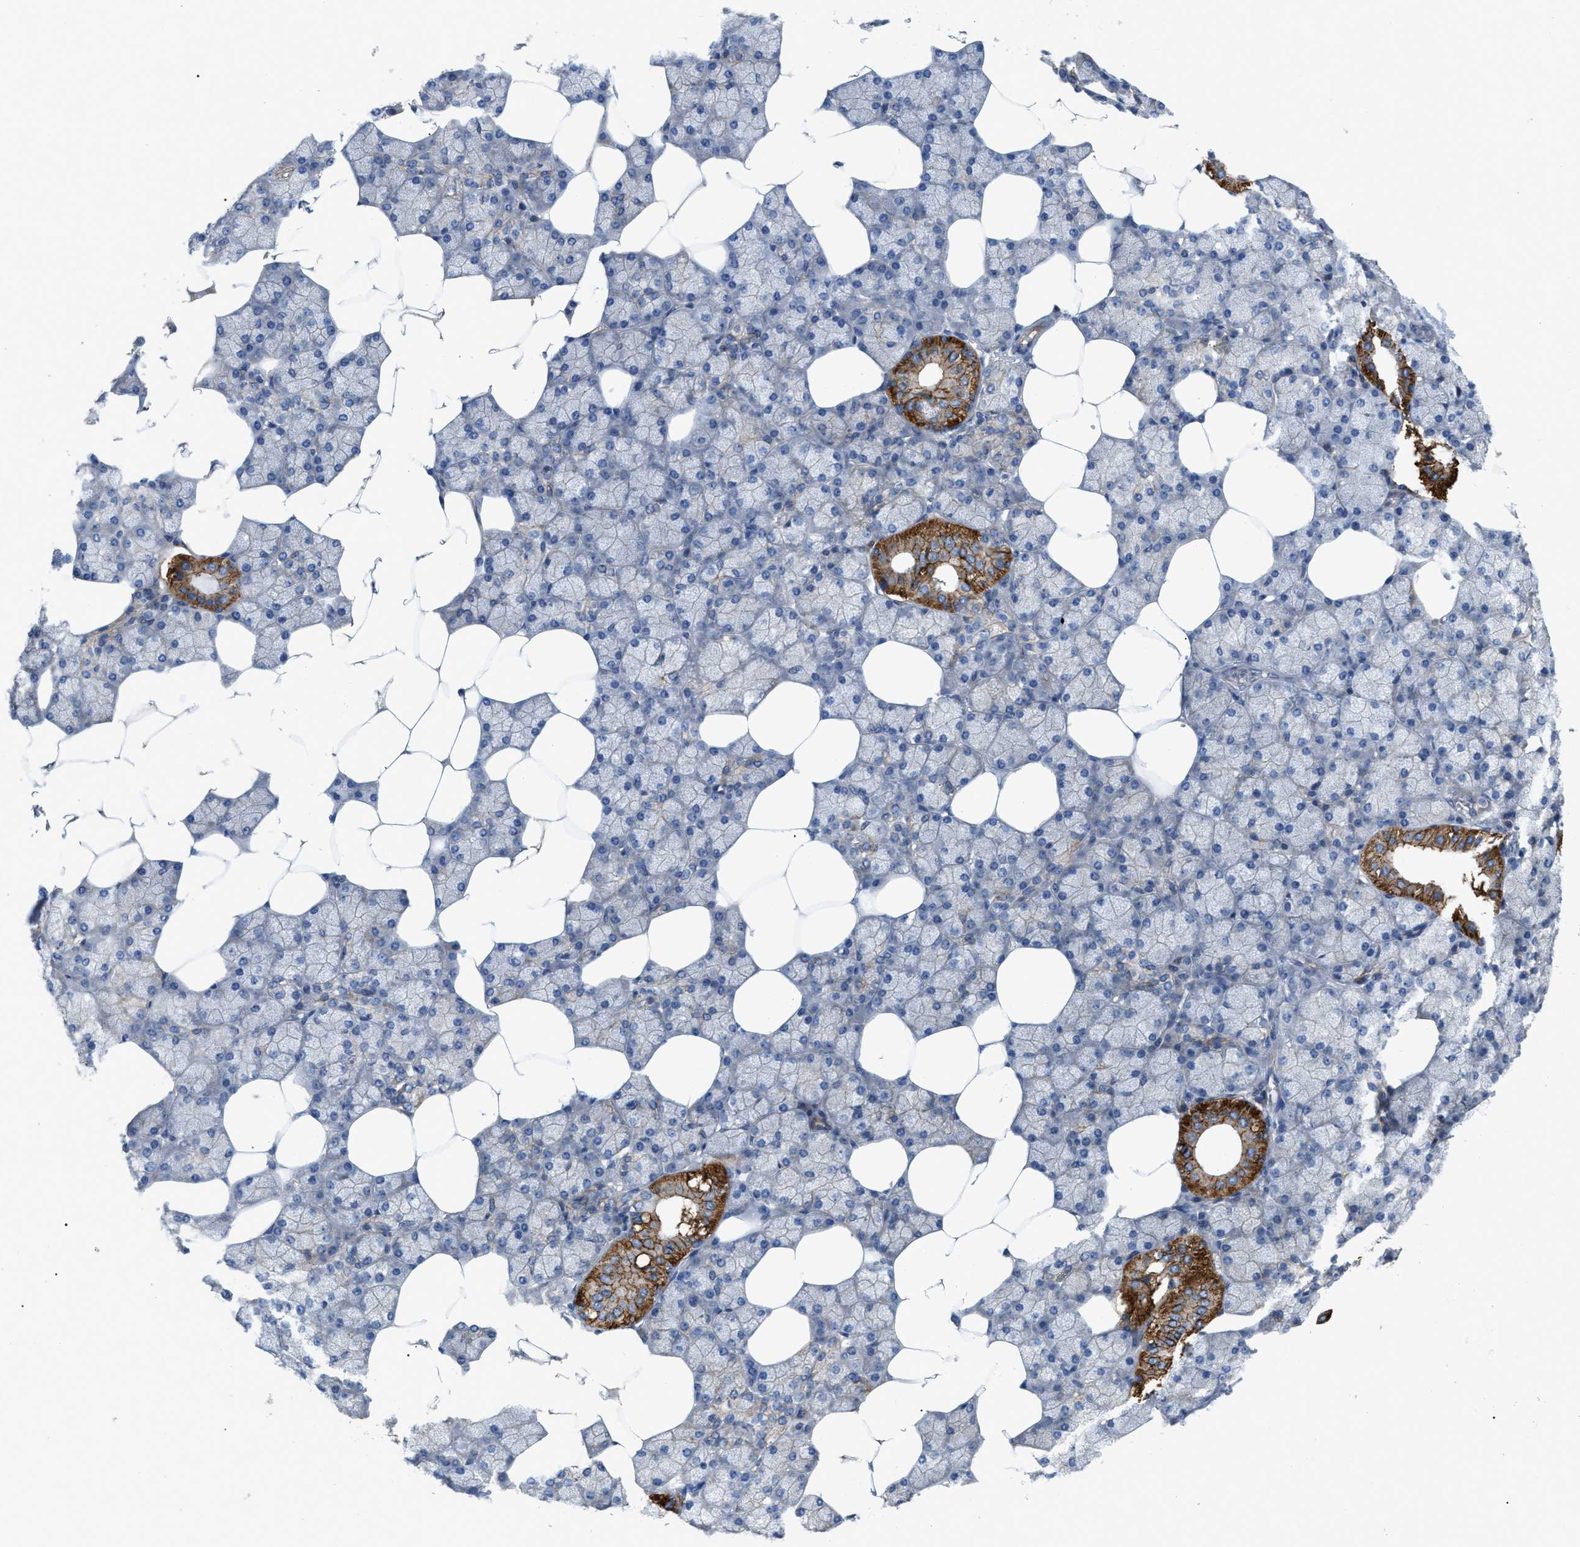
{"staining": {"intensity": "strong", "quantity": "25%-75%", "location": "cytoplasmic/membranous"}, "tissue": "salivary gland", "cell_type": "Glandular cells", "image_type": "normal", "snomed": [{"axis": "morphology", "description": "Normal tissue, NOS"}, {"axis": "topography", "description": "Salivary gland"}], "caption": "IHC histopathology image of normal salivary gland: salivary gland stained using immunohistochemistry (IHC) demonstrates high levels of strong protein expression localized specifically in the cytoplasmic/membranous of glandular cells, appearing as a cytoplasmic/membranous brown color.", "gene": "DHX58", "patient": {"sex": "male", "age": 62}}